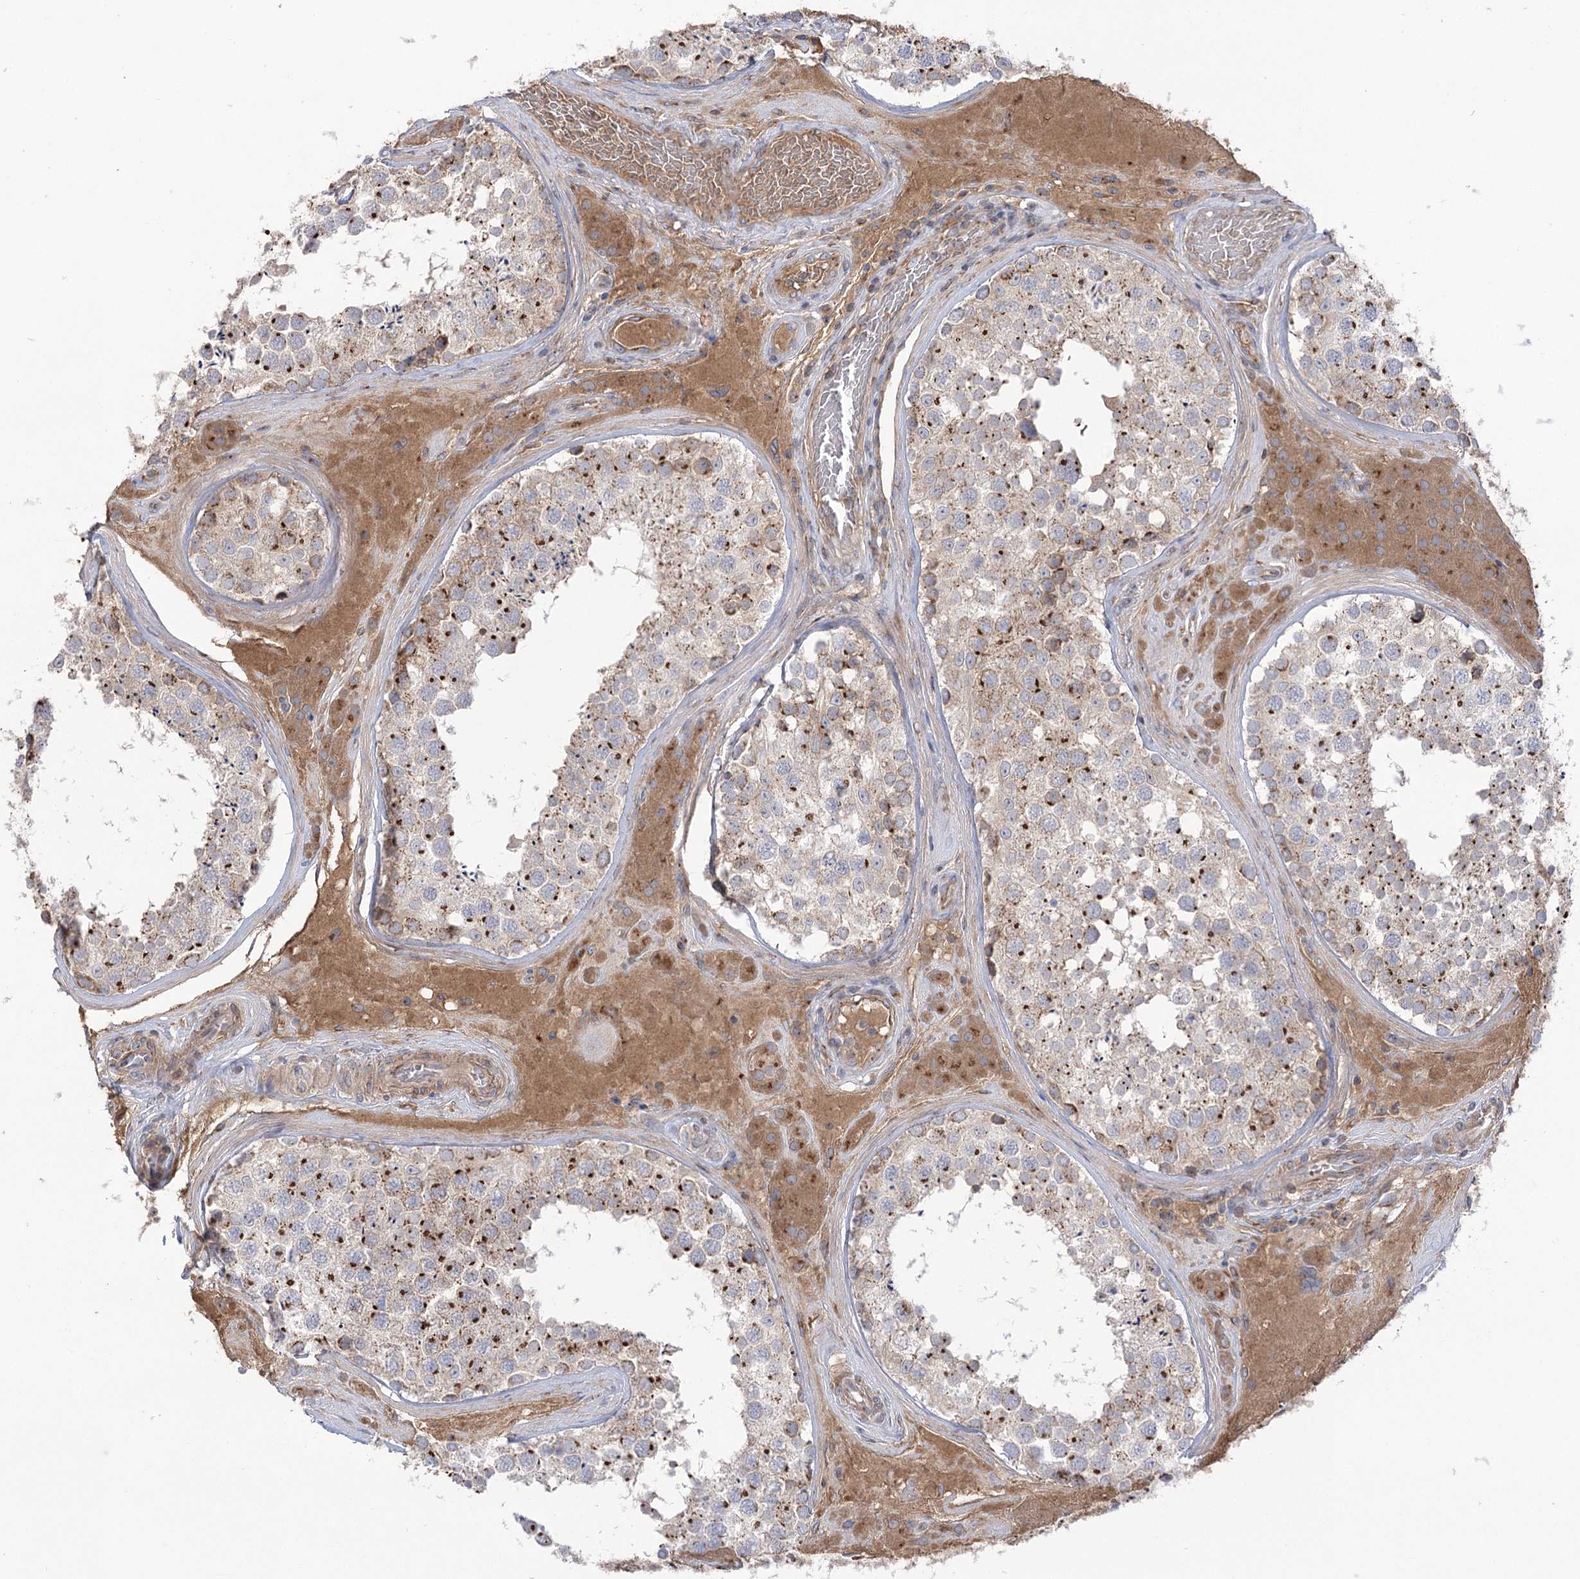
{"staining": {"intensity": "moderate", "quantity": ">75%", "location": "cytoplasmic/membranous"}, "tissue": "testis", "cell_type": "Cells in seminiferous ducts", "image_type": "normal", "snomed": [{"axis": "morphology", "description": "Normal tissue, NOS"}, {"axis": "topography", "description": "Testis"}], "caption": "The image exhibits a brown stain indicating the presence of a protein in the cytoplasmic/membranous of cells in seminiferous ducts in testis.", "gene": "GBF1", "patient": {"sex": "male", "age": 46}}